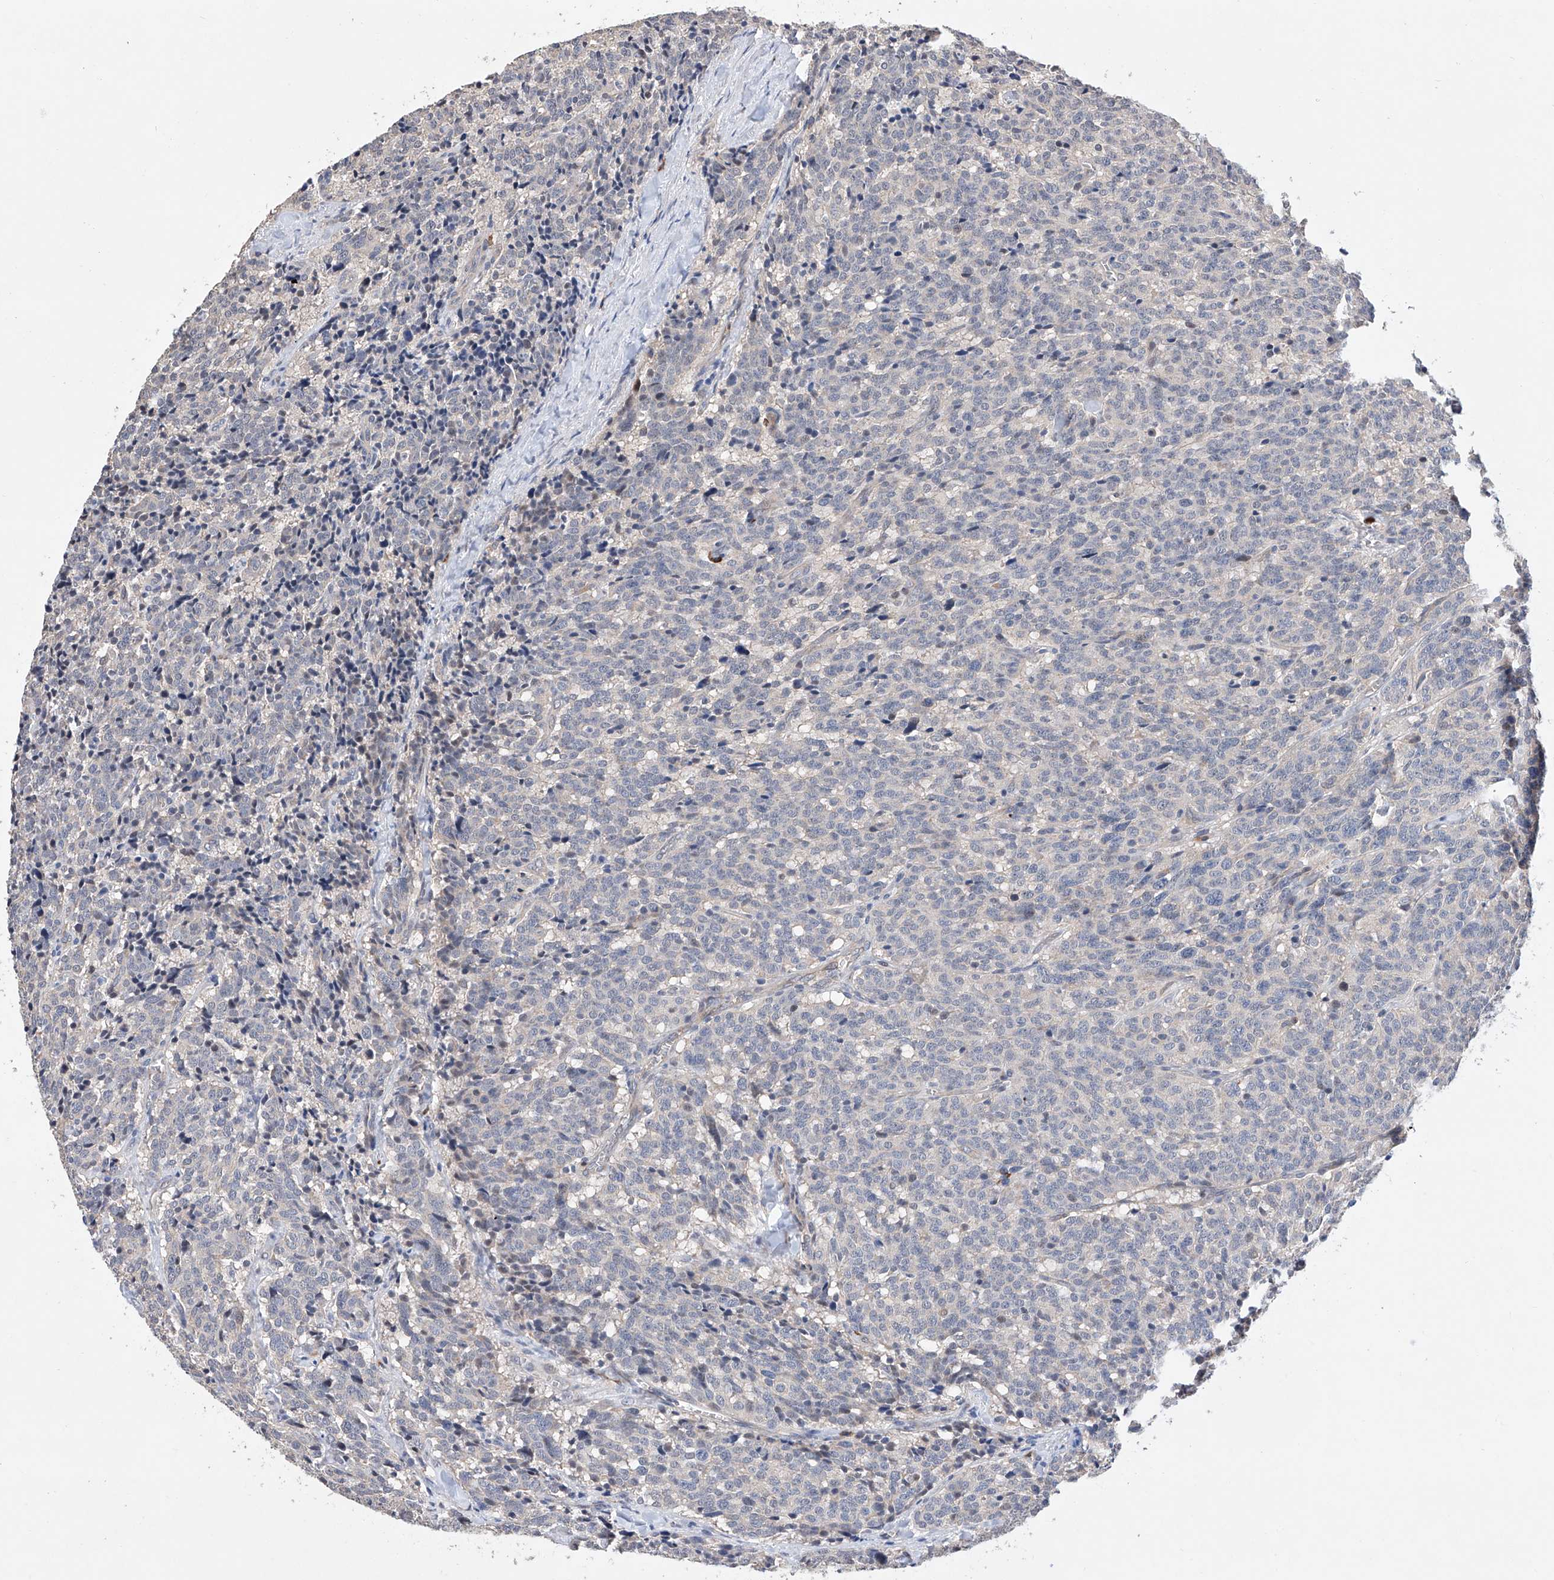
{"staining": {"intensity": "negative", "quantity": "none", "location": "none"}, "tissue": "carcinoid", "cell_type": "Tumor cells", "image_type": "cancer", "snomed": [{"axis": "morphology", "description": "Carcinoid, malignant, NOS"}, {"axis": "topography", "description": "Lung"}], "caption": "Immunohistochemistry micrograph of neoplastic tissue: human carcinoid (malignant) stained with DAB (3,3'-diaminobenzidine) displays no significant protein positivity in tumor cells.", "gene": "AFG1L", "patient": {"sex": "female", "age": 46}}